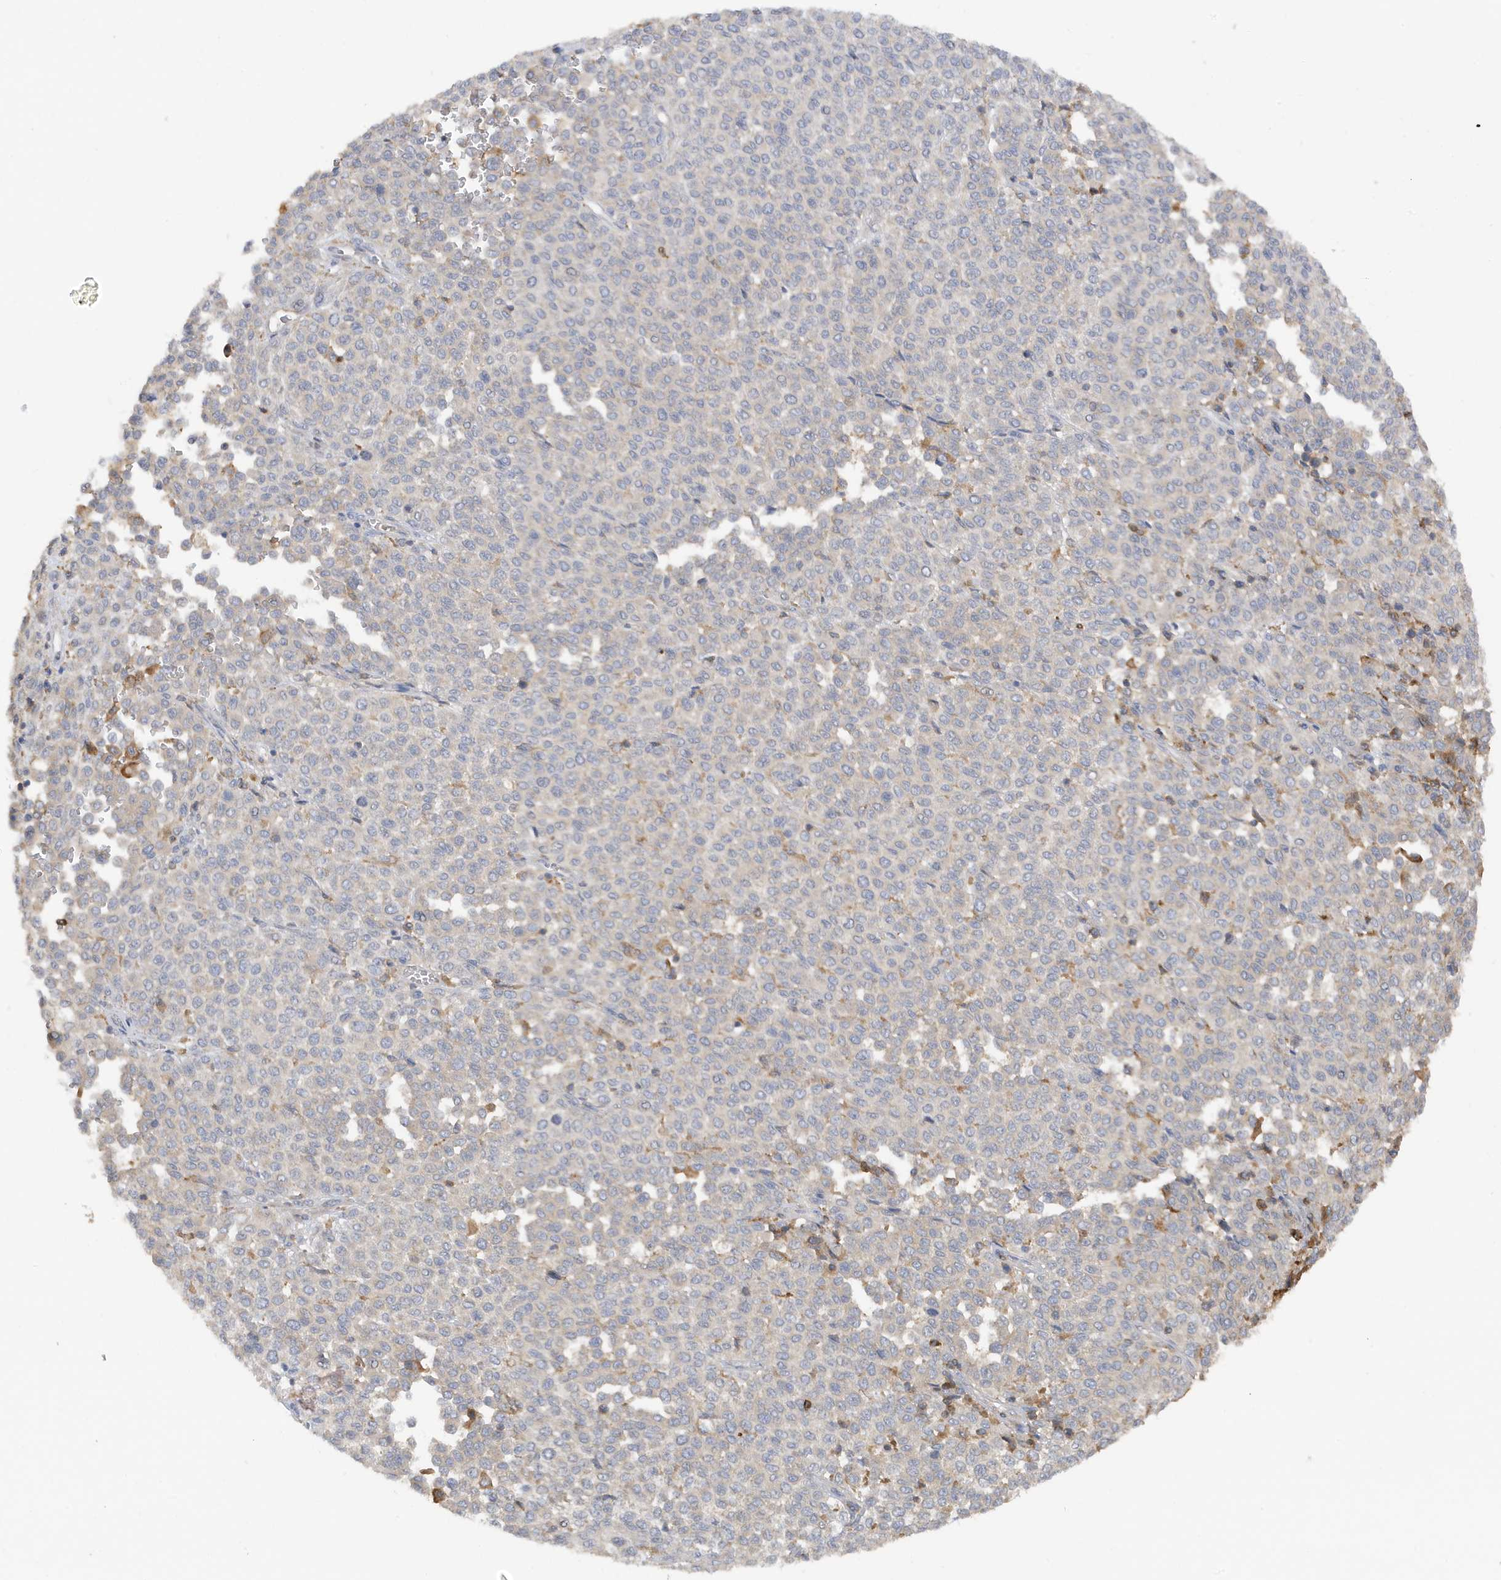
{"staining": {"intensity": "negative", "quantity": "none", "location": "none"}, "tissue": "melanoma", "cell_type": "Tumor cells", "image_type": "cancer", "snomed": [{"axis": "morphology", "description": "Malignant melanoma, Metastatic site"}, {"axis": "topography", "description": "Pancreas"}], "caption": "Immunohistochemical staining of melanoma demonstrates no significant staining in tumor cells.", "gene": "PHACTR2", "patient": {"sex": "female", "age": 30}}